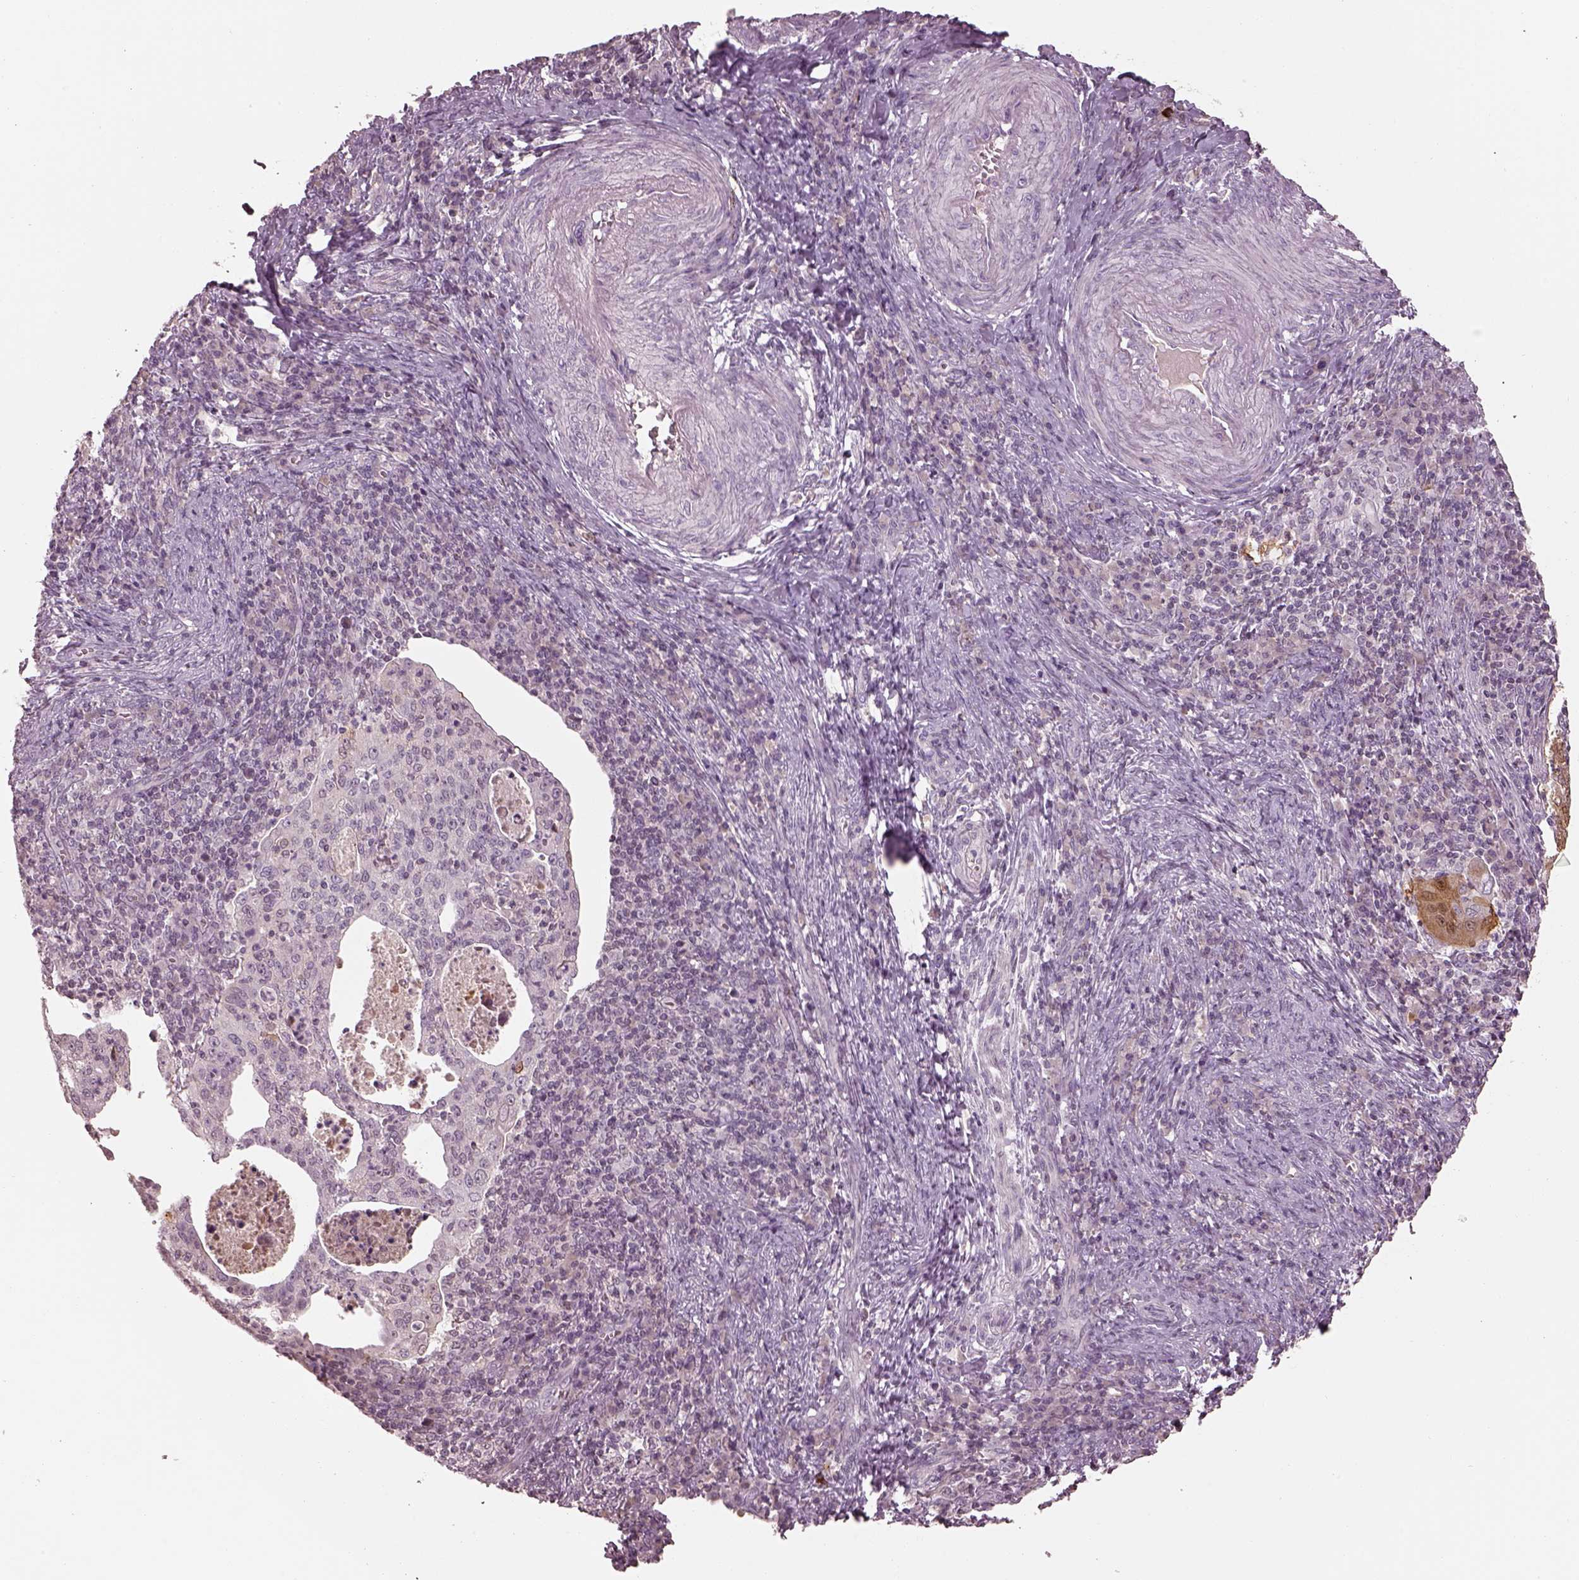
{"staining": {"intensity": "weak", "quantity": "25%-75%", "location": "cytoplasmic/membranous"}, "tissue": "cervical cancer", "cell_type": "Tumor cells", "image_type": "cancer", "snomed": [{"axis": "morphology", "description": "Squamous cell carcinoma, NOS"}, {"axis": "topography", "description": "Cervix"}], "caption": "A brown stain labels weak cytoplasmic/membranous positivity of a protein in cervical cancer (squamous cell carcinoma) tumor cells.", "gene": "TLX3", "patient": {"sex": "female", "age": 39}}